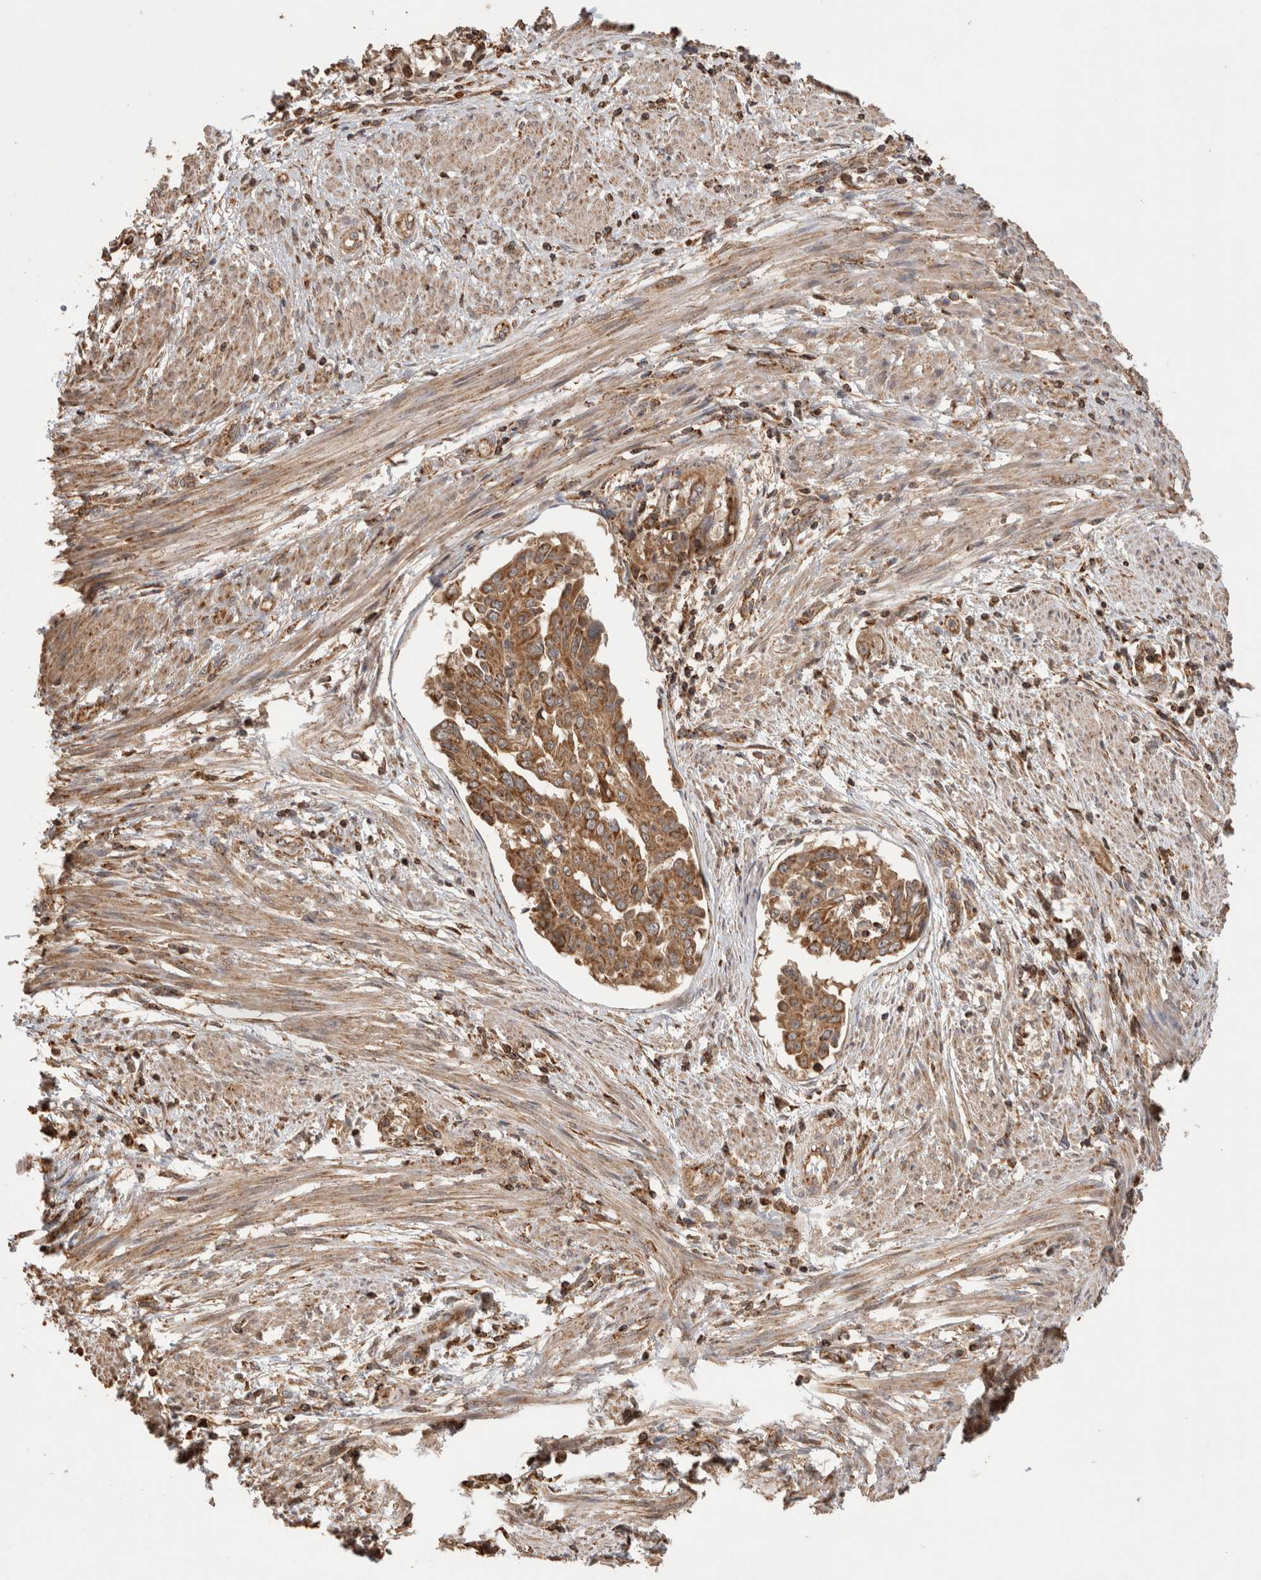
{"staining": {"intensity": "strong", "quantity": ">75%", "location": "cytoplasmic/membranous"}, "tissue": "endometrial cancer", "cell_type": "Tumor cells", "image_type": "cancer", "snomed": [{"axis": "morphology", "description": "Adenocarcinoma, NOS"}, {"axis": "topography", "description": "Endometrium"}], "caption": "Immunohistochemistry staining of endometrial cancer, which shows high levels of strong cytoplasmic/membranous staining in approximately >75% of tumor cells indicating strong cytoplasmic/membranous protein expression. The staining was performed using DAB (3,3'-diaminobenzidine) (brown) for protein detection and nuclei were counterstained in hematoxylin (blue).", "gene": "IMMP2L", "patient": {"sex": "female", "age": 85}}